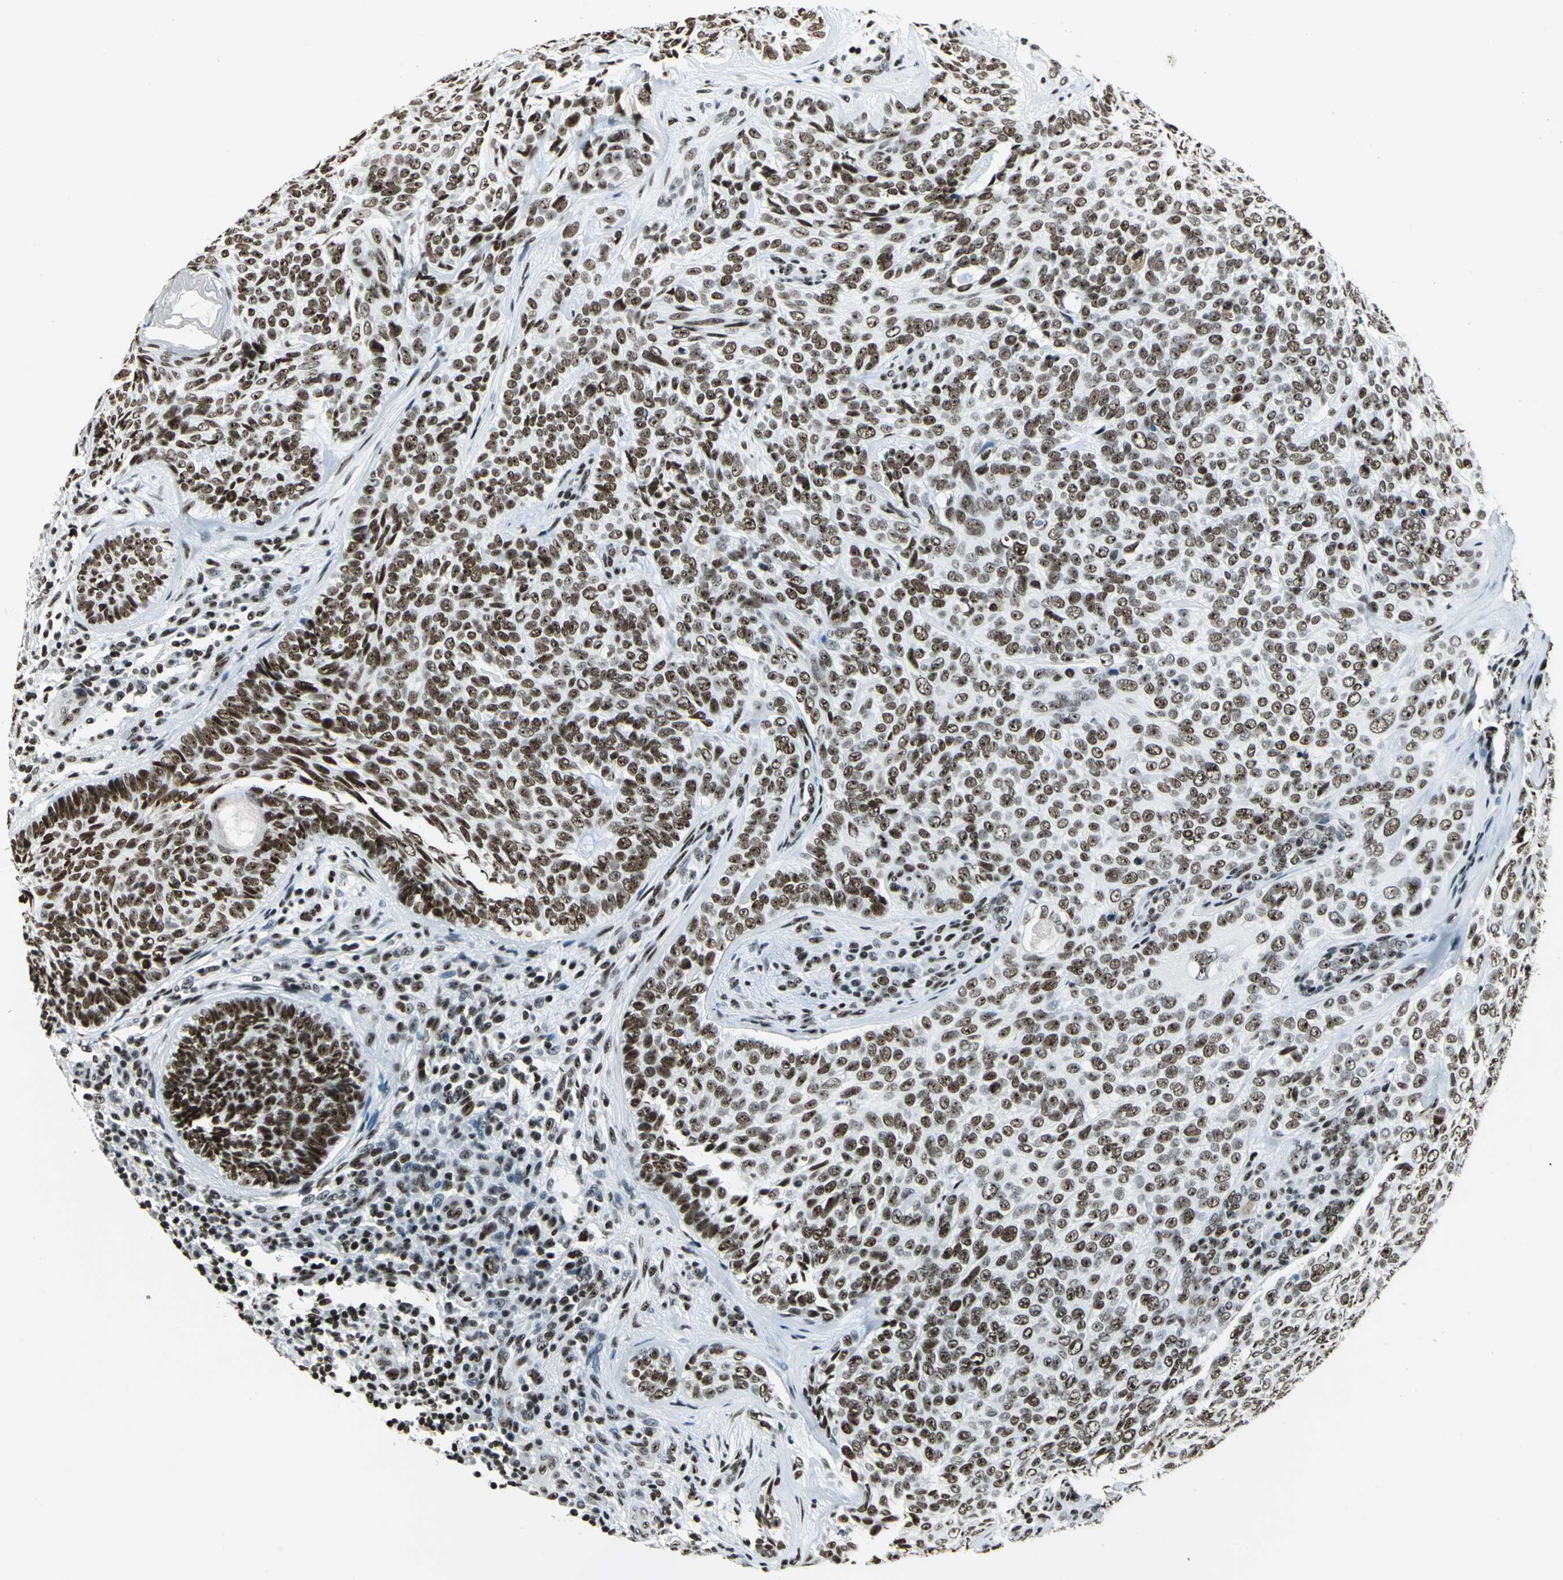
{"staining": {"intensity": "moderate", "quantity": ">75%", "location": "nuclear"}, "tissue": "skin cancer", "cell_type": "Tumor cells", "image_type": "cancer", "snomed": [{"axis": "morphology", "description": "Basal cell carcinoma"}, {"axis": "topography", "description": "Skin"}], "caption": "Skin basal cell carcinoma tissue reveals moderate nuclear positivity in approximately >75% of tumor cells (DAB IHC, brown staining for protein, blue staining for nuclei).", "gene": "UBTF", "patient": {"sex": "male", "age": 72}}